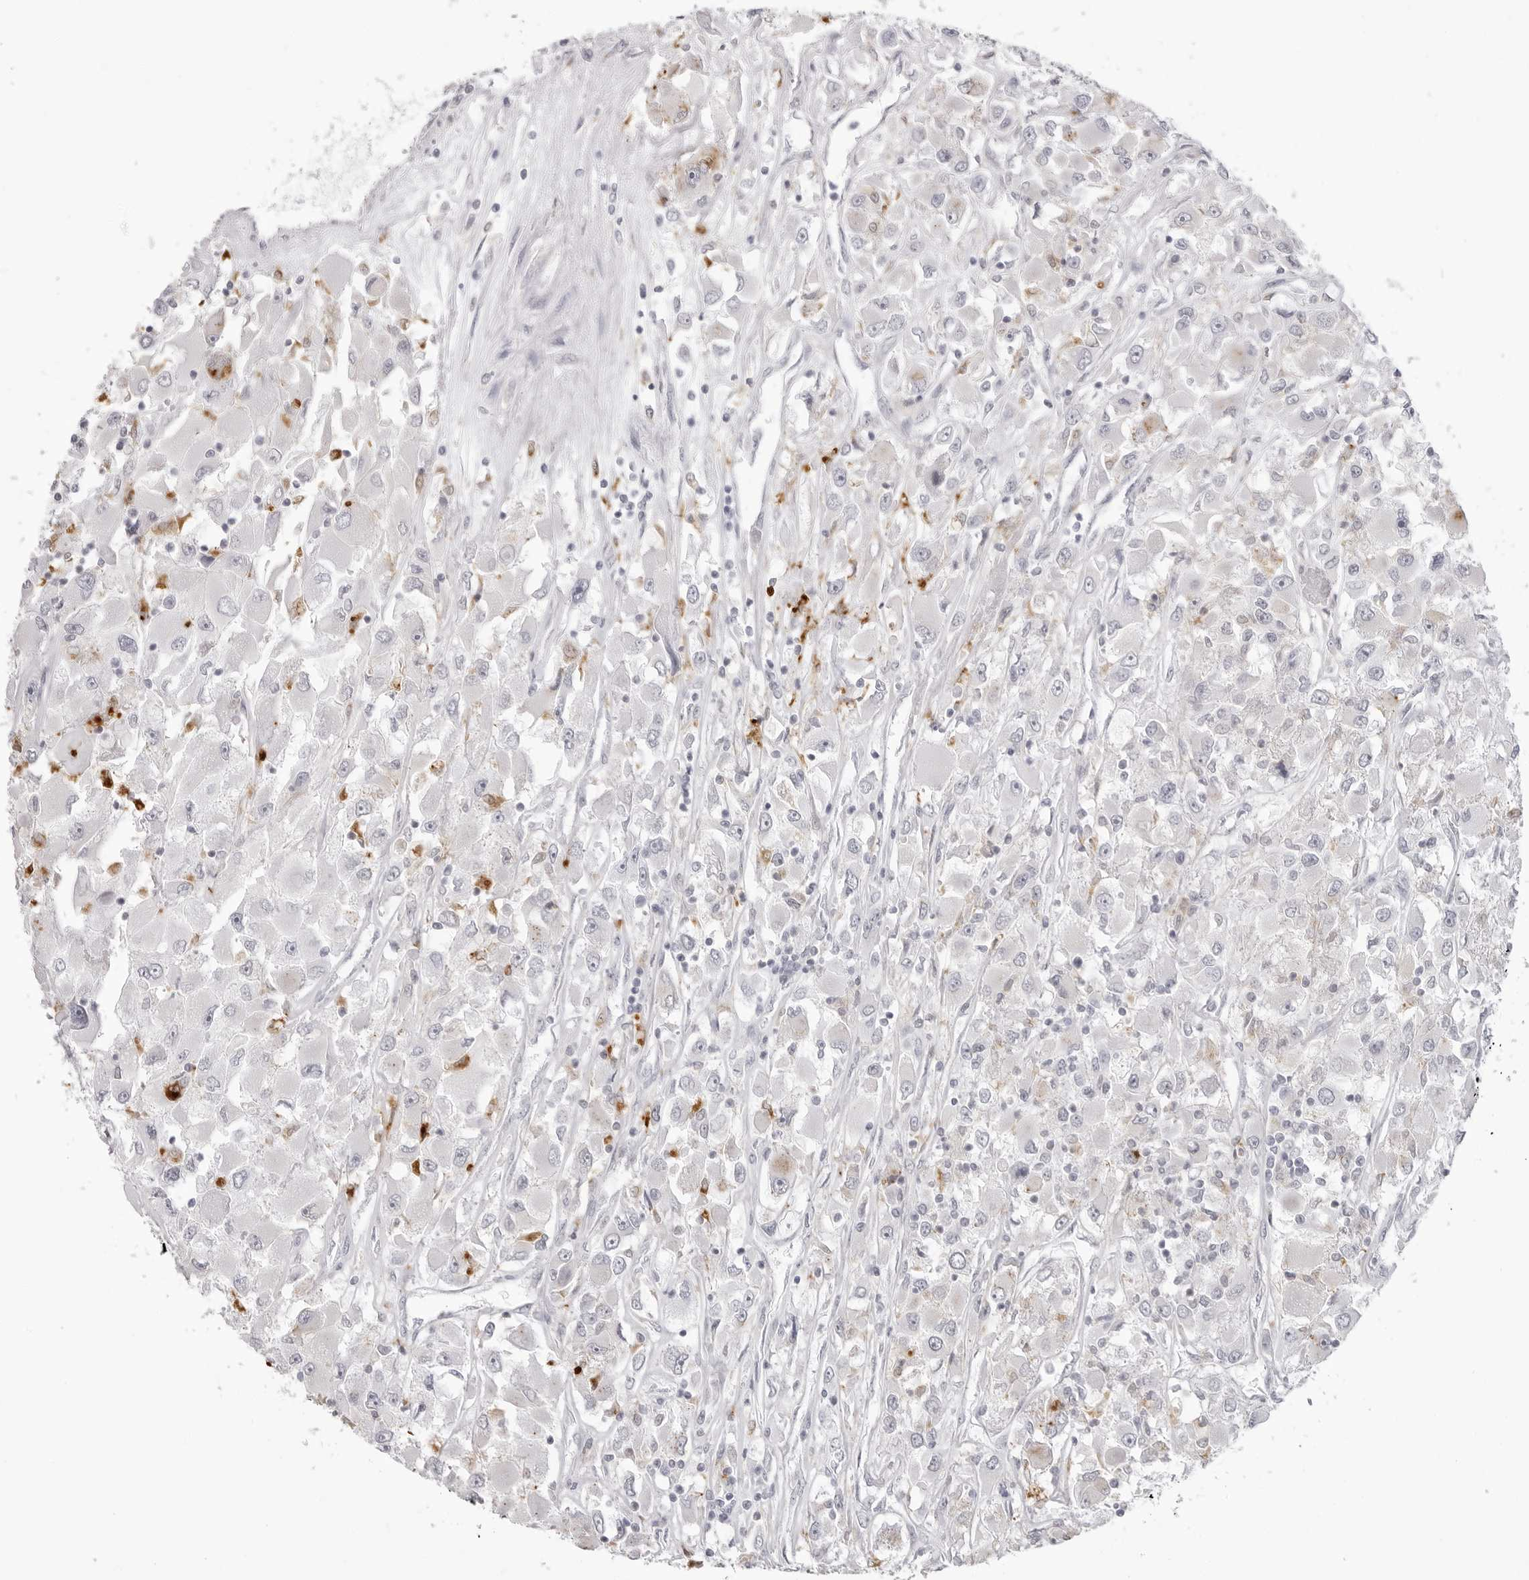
{"staining": {"intensity": "negative", "quantity": "none", "location": "none"}, "tissue": "renal cancer", "cell_type": "Tumor cells", "image_type": "cancer", "snomed": [{"axis": "morphology", "description": "Adenocarcinoma, NOS"}, {"axis": "topography", "description": "Kidney"}], "caption": "The photomicrograph demonstrates no significant expression in tumor cells of adenocarcinoma (renal). (Brightfield microscopy of DAB (3,3'-diaminobenzidine) immunohistochemistry (IHC) at high magnification).", "gene": "IL25", "patient": {"sex": "female", "age": 52}}